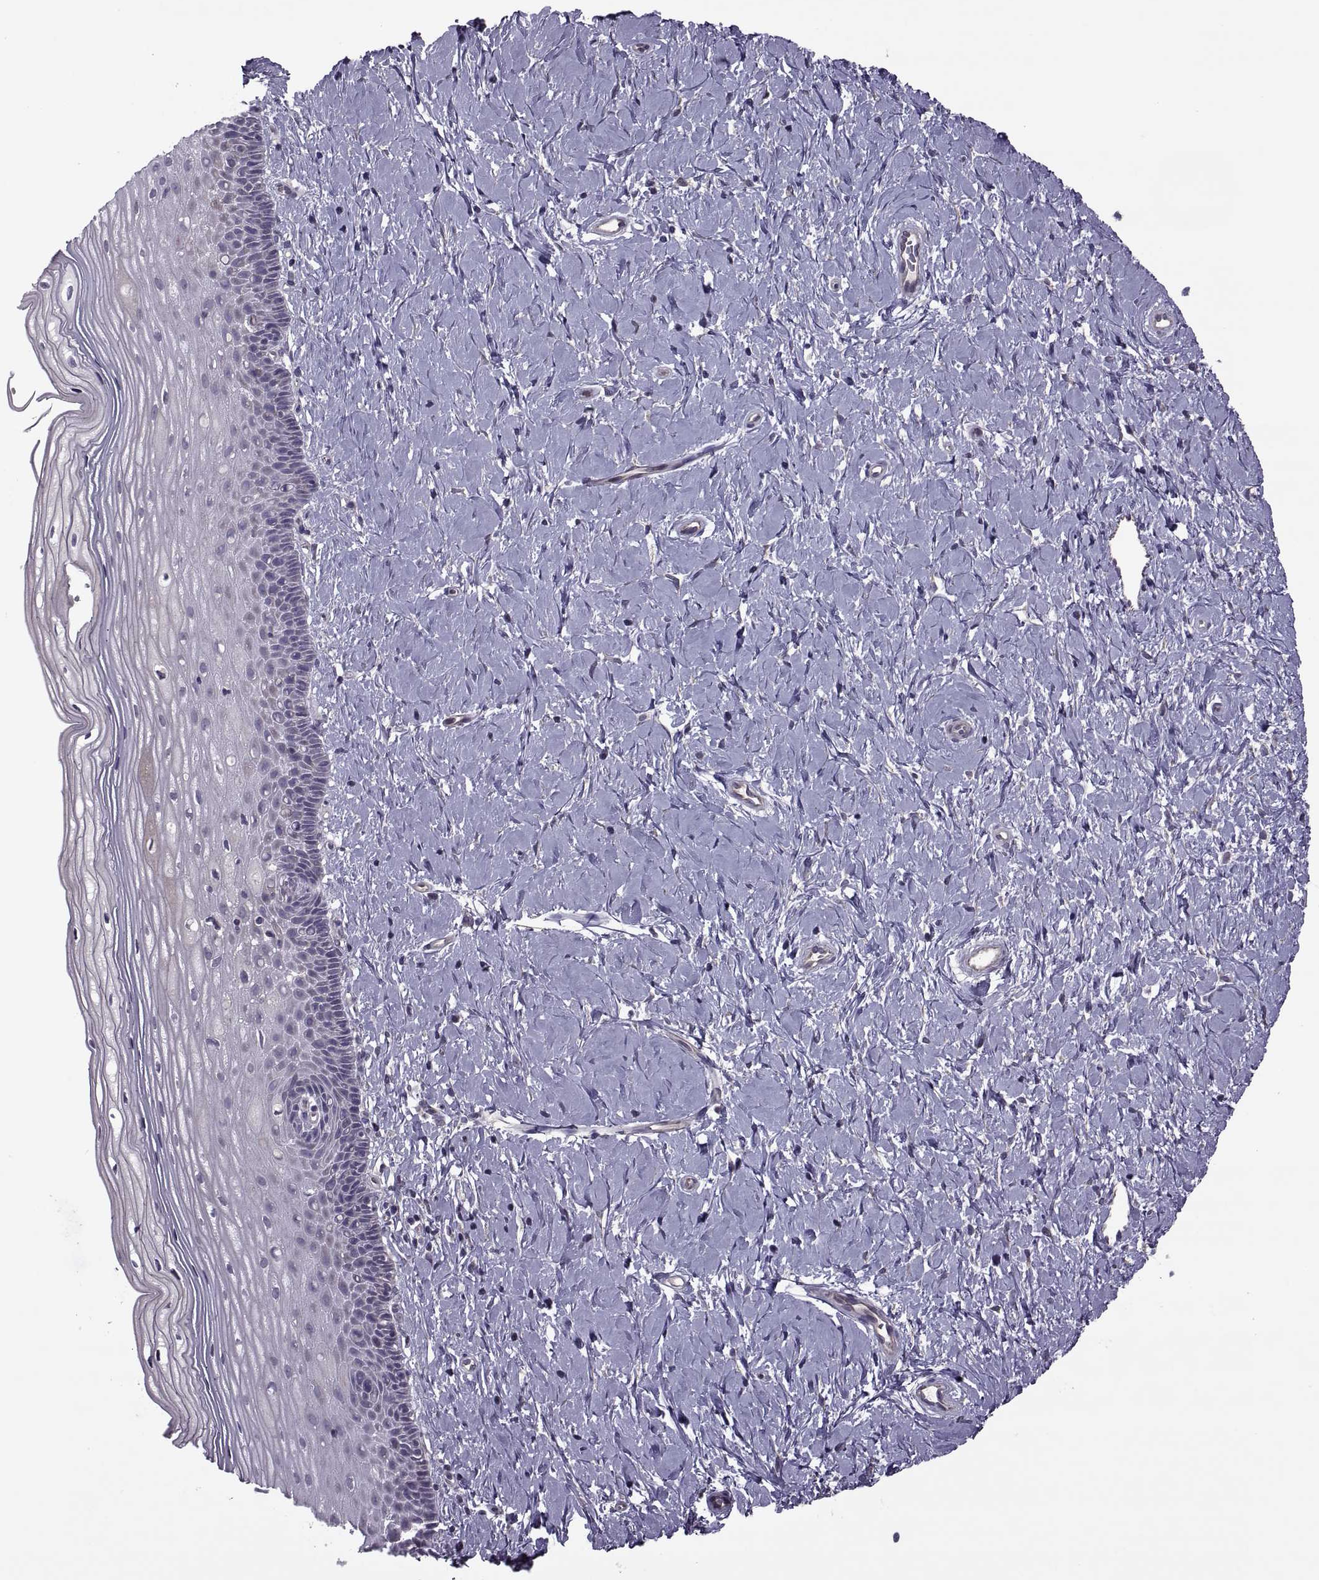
{"staining": {"intensity": "negative", "quantity": "none", "location": "none"}, "tissue": "cervix", "cell_type": "Glandular cells", "image_type": "normal", "snomed": [{"axis": "morphology", "description": "Normal tissue, NOS"}, {"axis": "topography", "description": "Cervix"}], "caption": "The immunohistochemistry histopathology image has no significant positivity in glandular cells of cervix.", "gene": "ODF3", "patient": {"sex": "female", "age": 37}}